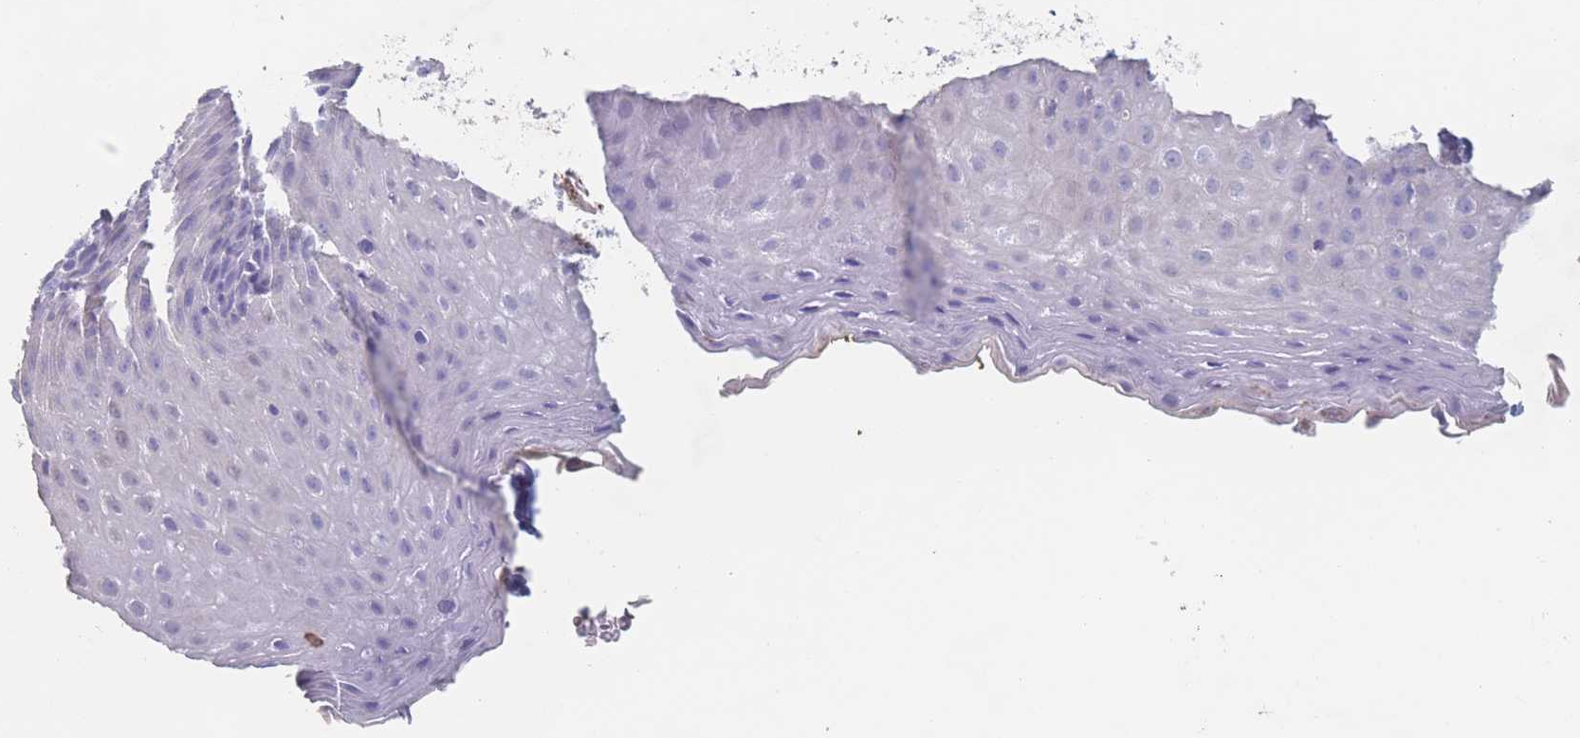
{"staining": {"intensity": "moderate", "quantity": "<25%", "location": "cytoplasmic/membranous"}, "tissue": "esophagus", "cell_type": "Squamous epithelial cells", "image_type": "normal", "snomed": [{"axis": "morphology", "description": "Normal tissue, NOS"}, {"axis": "topography", "description": "Esophagus"}], "caption": "A low amount of moderate cytoplasmic/membranous staining is identified in approximately <25% of squamous epithelial cells in normal esophagus. (DAB IHC with brightfield microscopy, high magnification).", "gene": "ATP1A3", "patient": {"sex": "female", "age": 61}}